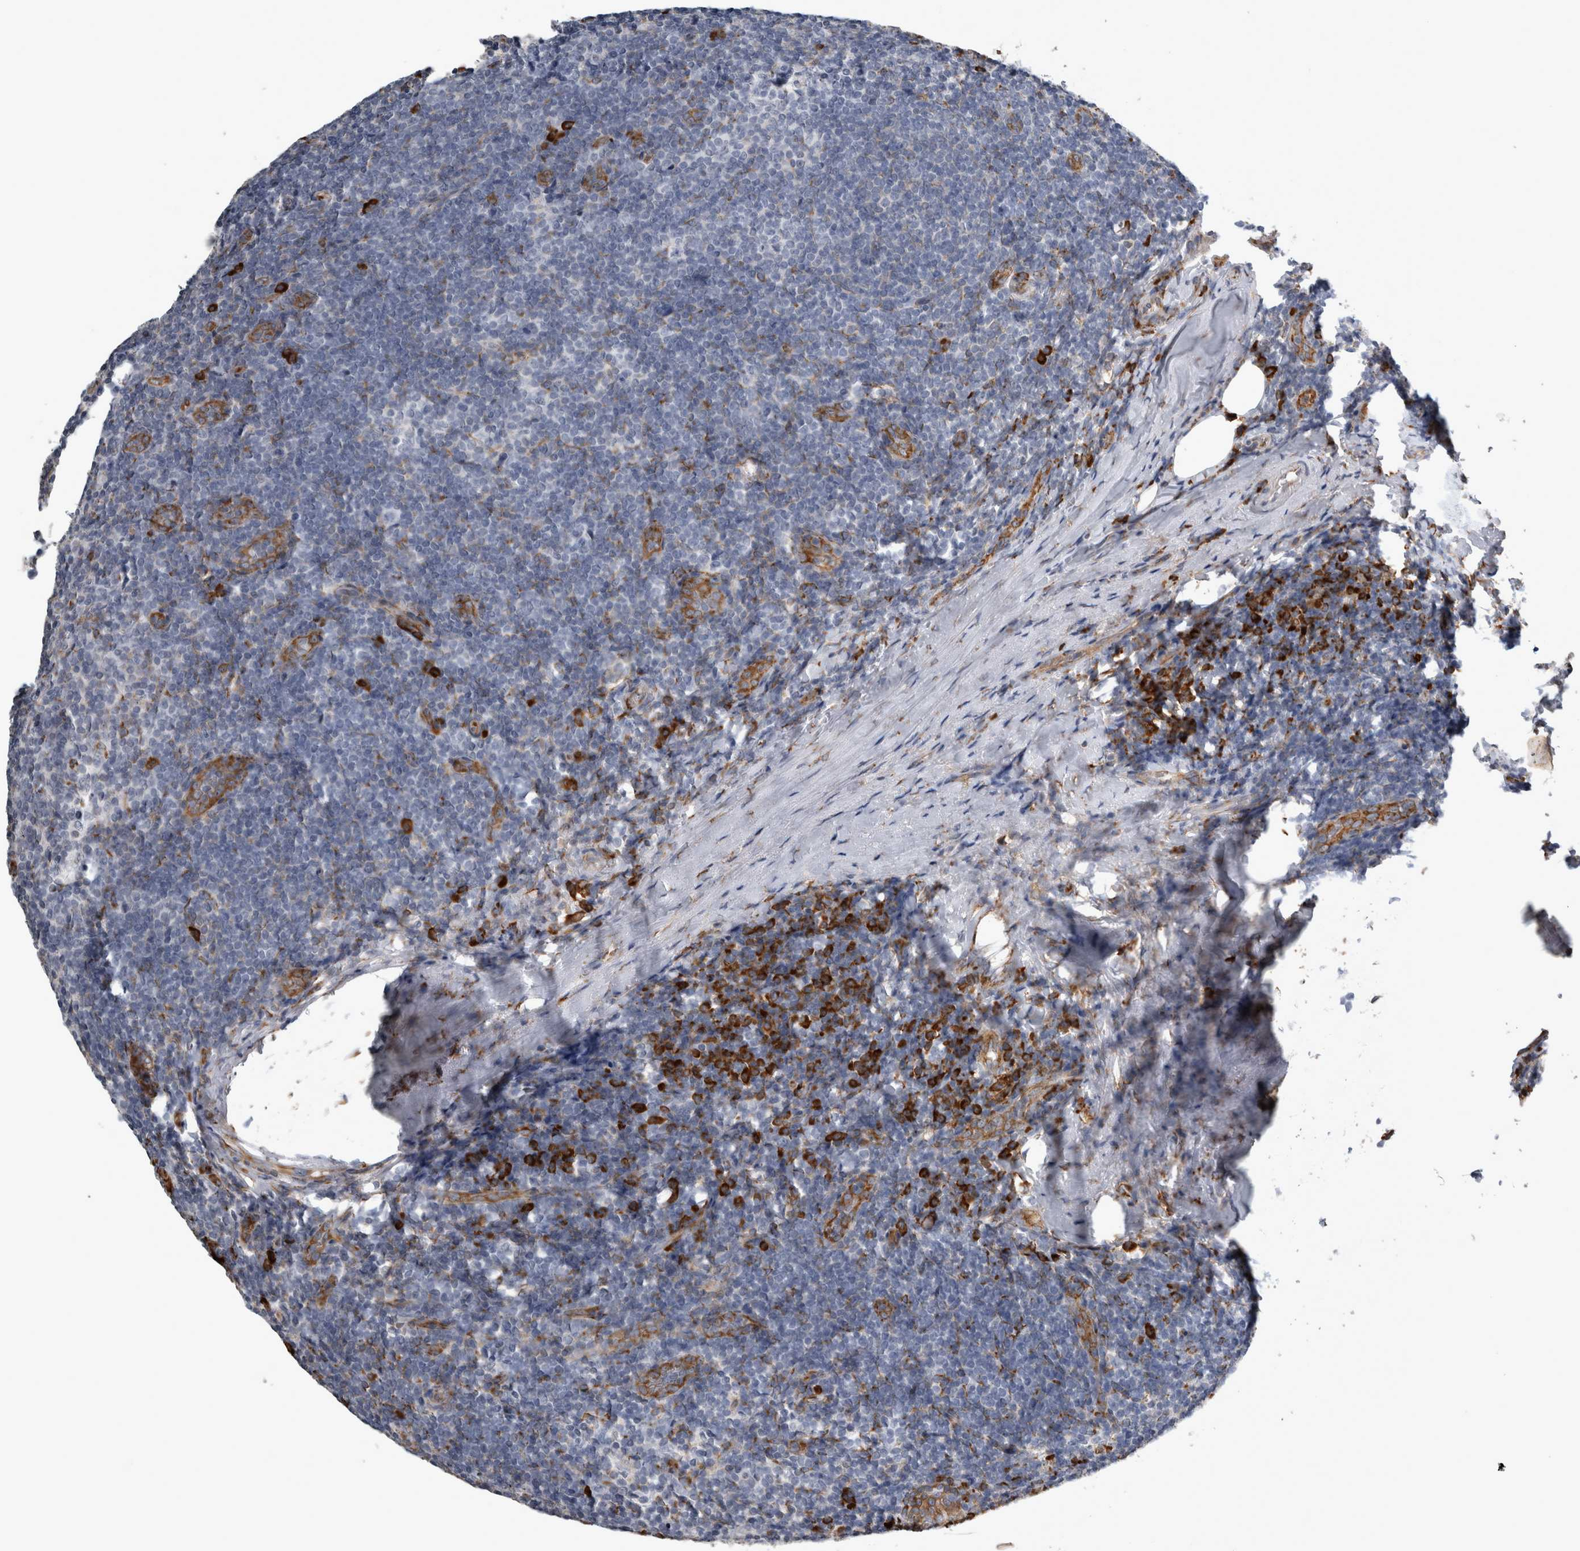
{"staining": {"intensity": "strong", "quantity": "<25%", "location": "cytoplasmic/membranous"}, "tissue": "tonsil", "cell_type": "Germinal center cells", "image_type": "normal", "snomed": [{"axis": "morphology", "description": "Normal tissue, NOS"}, {"axis": "topography", "description": "Tonsil"}], "caption": "Immunohistochemistry of normal human tonsil reveals medium levels of strong cytoplasmic/membranous expression in about <25% of germinal center cells.", "gene": "FHIP2B", "patient": {"sex": "male", "age": 37}}